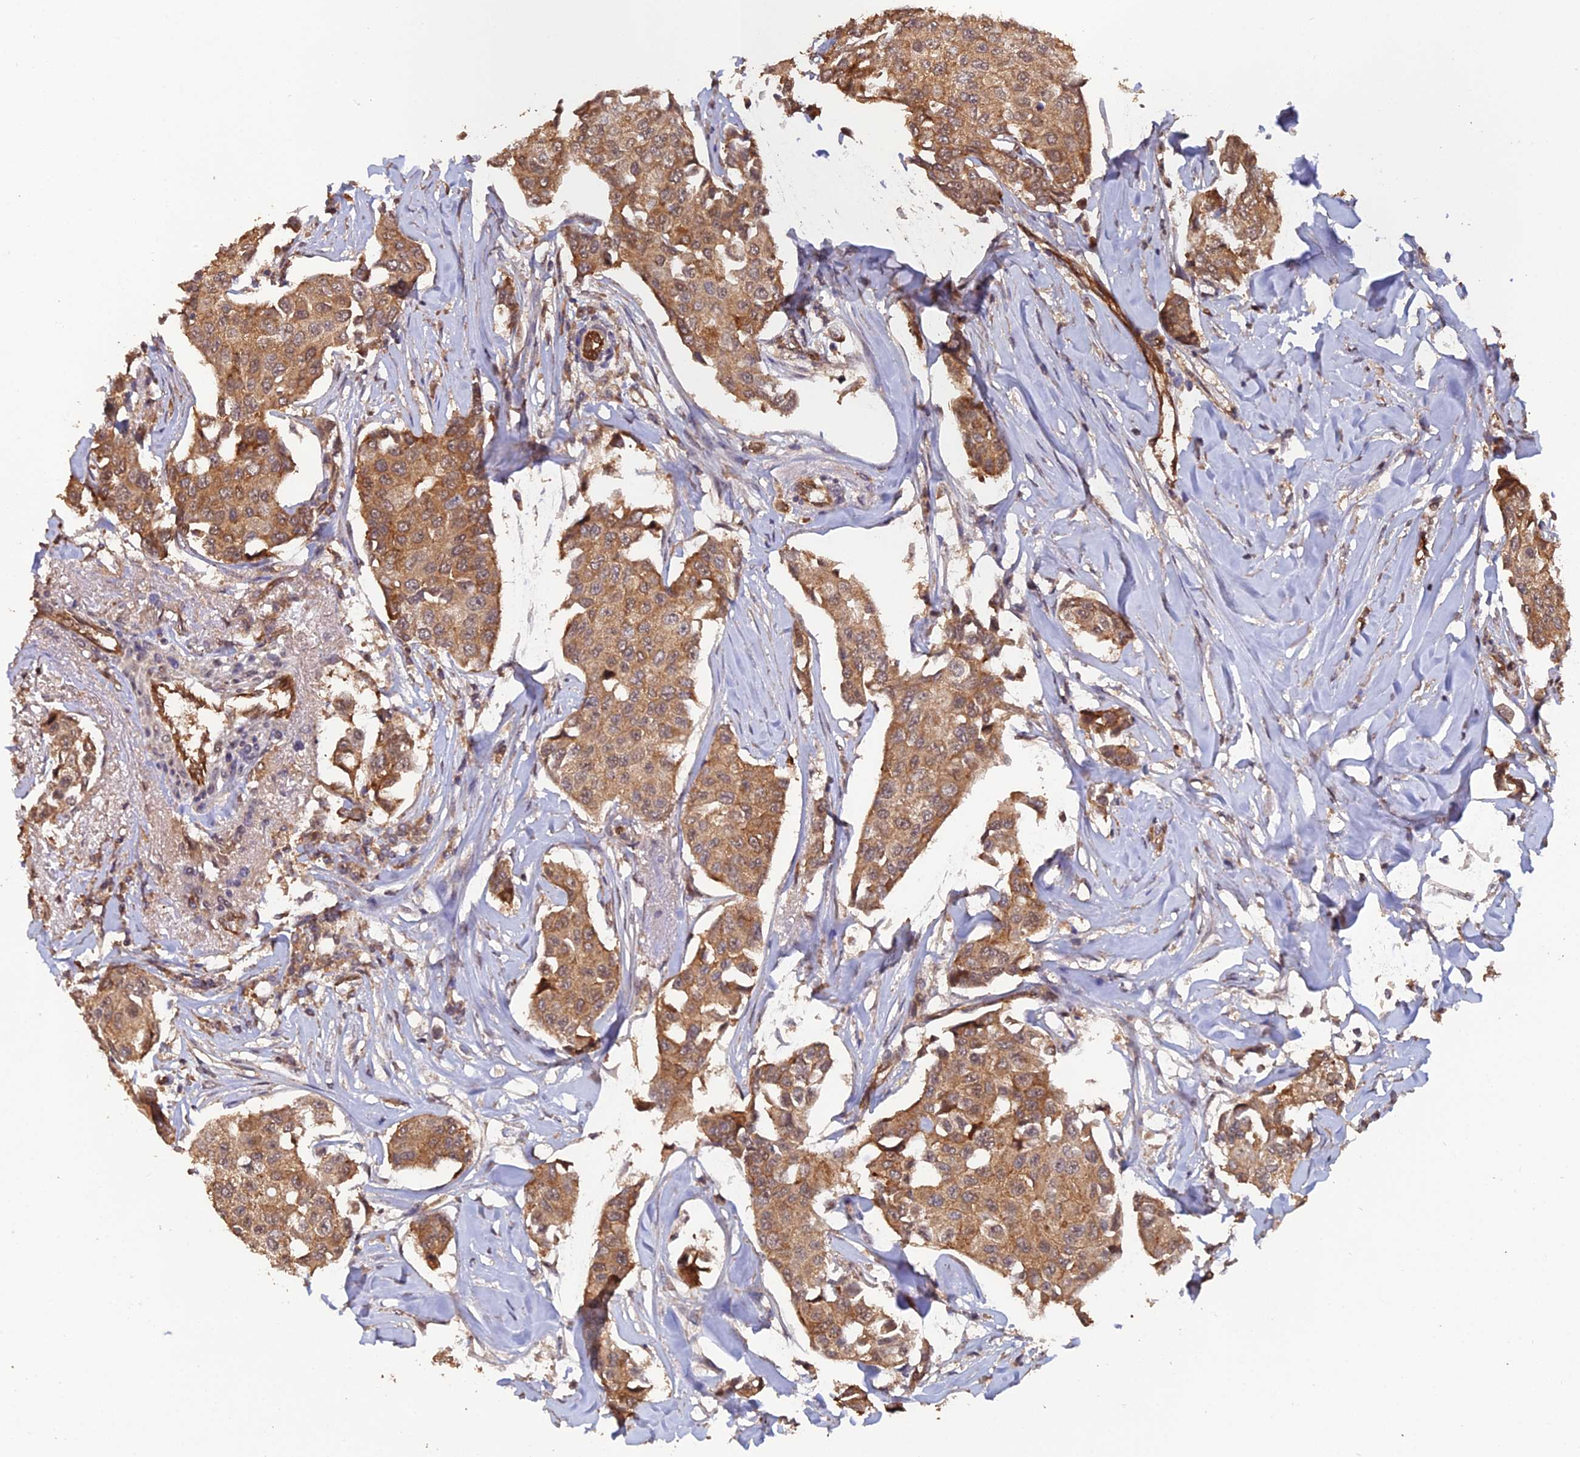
{"staining": {"intensity": "moderate", "quantity": ">75%", "location": "cytoplasmic/membranous,nuclear"}, "tissue": "breast cancer", "cell_type": "Tumor cells", "image_type": "cancer", "snomed": [{"axis": "morphology", "description": "Duct carcinoma"}, {"axis": "topography", "description": "Breast"}], "caption": "Immunohistochemical staining of breast cancer (intraductal carcinoma) reveals moderate cytoplasmic/membranous and nuclear protein positivity in approximately >75% of tumor cells. (Brightfield microscopy of DAB IHC at high magnification).", "gene": "RALGAPA2", "patient": {"sex": "female", "age": 80}}